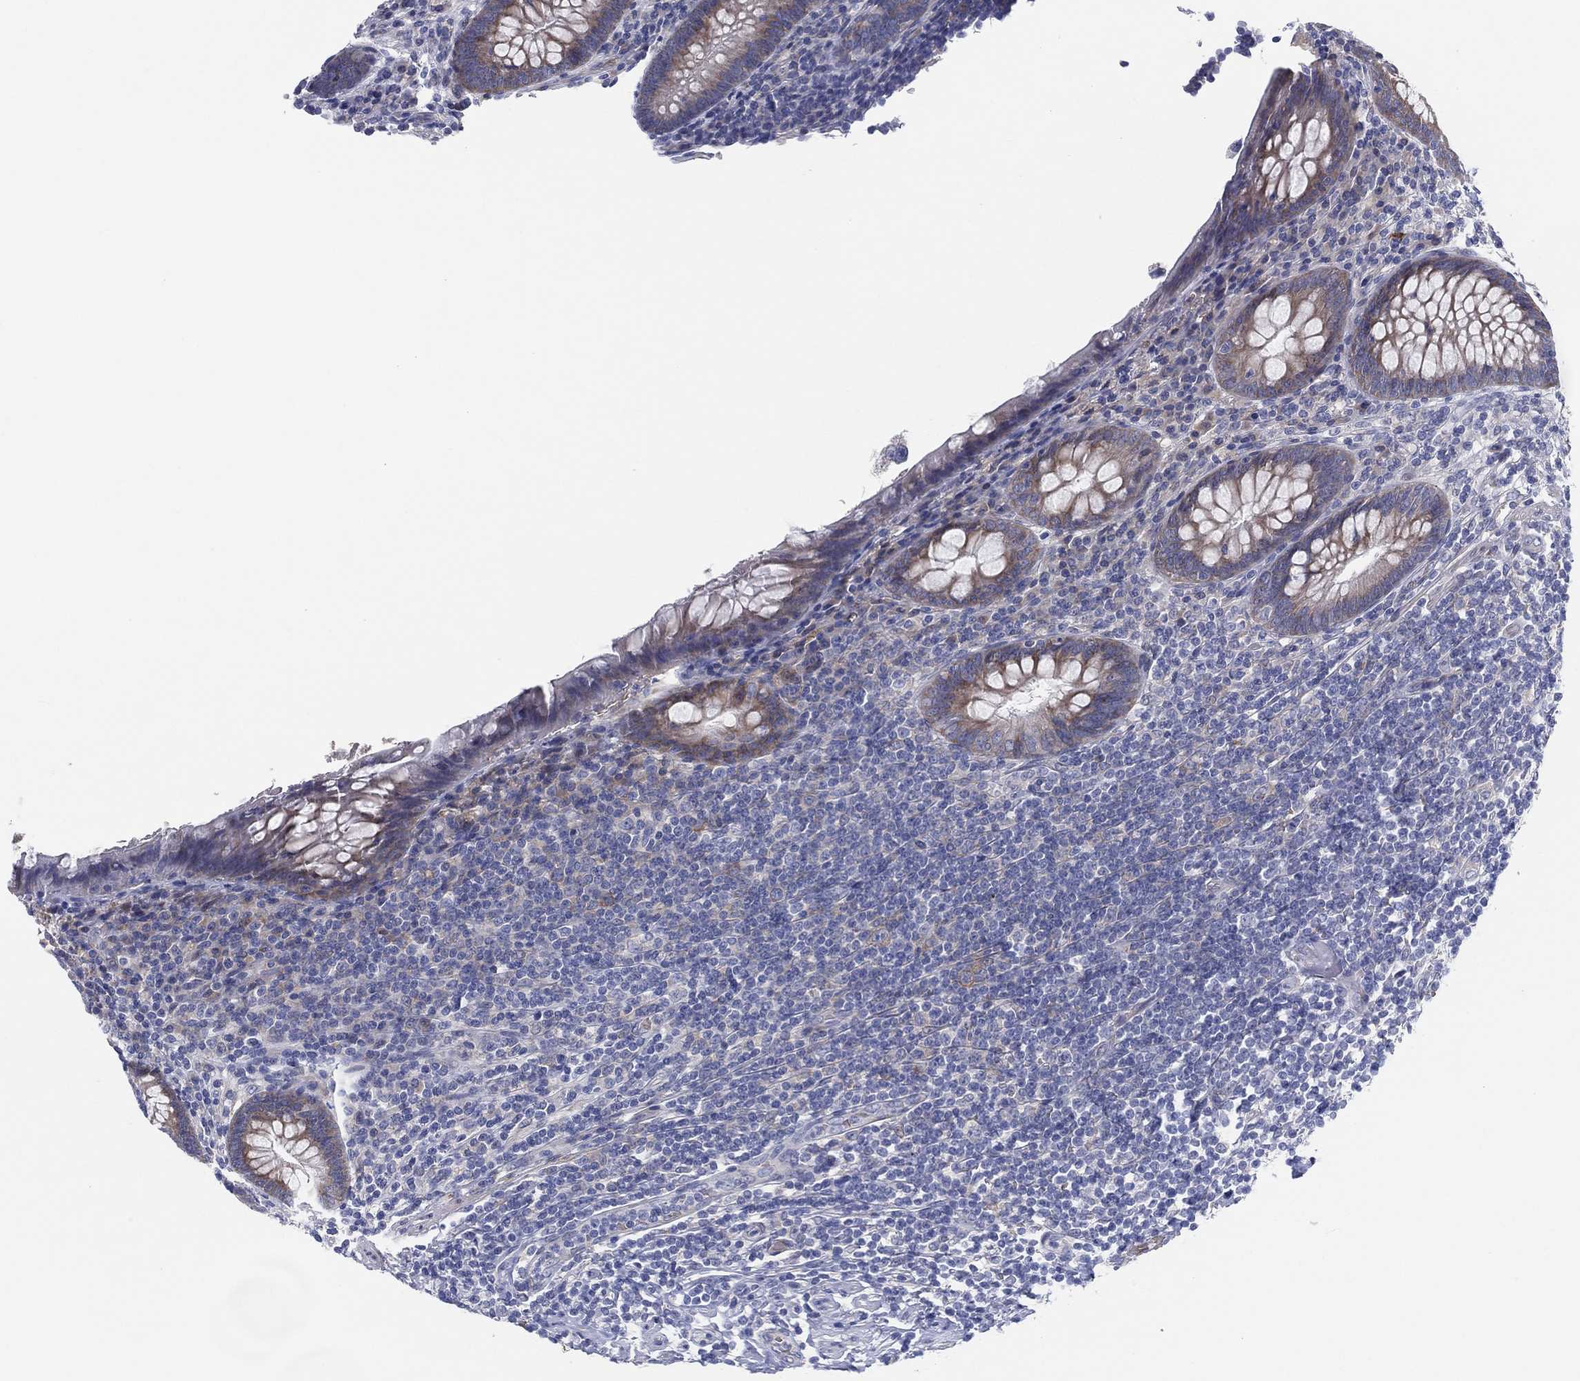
{"staining": {"intensity": "weak", "quantity": "<25%", "location": "cytoplasmic/membranous"}, "tissue": "appendix", "cell_type": "Glandular cells", "image_type": "normal", "snomed": [{"axis": "morphology", "description": "Normal tissue, NOS"}, {"axis": "topography", "description": "Appendix"}], "caption": "DAB immunohistochemical staining of normal appendix exhibits no significant expression in glandular cells. The staining is performed using DAB (3,3'-diaminobenzidine) brown chromogen with nuclei counter-stained in using hematoxylin.", "gene": "HEATR4", "patient": {"sex": "male", "age": 47}}